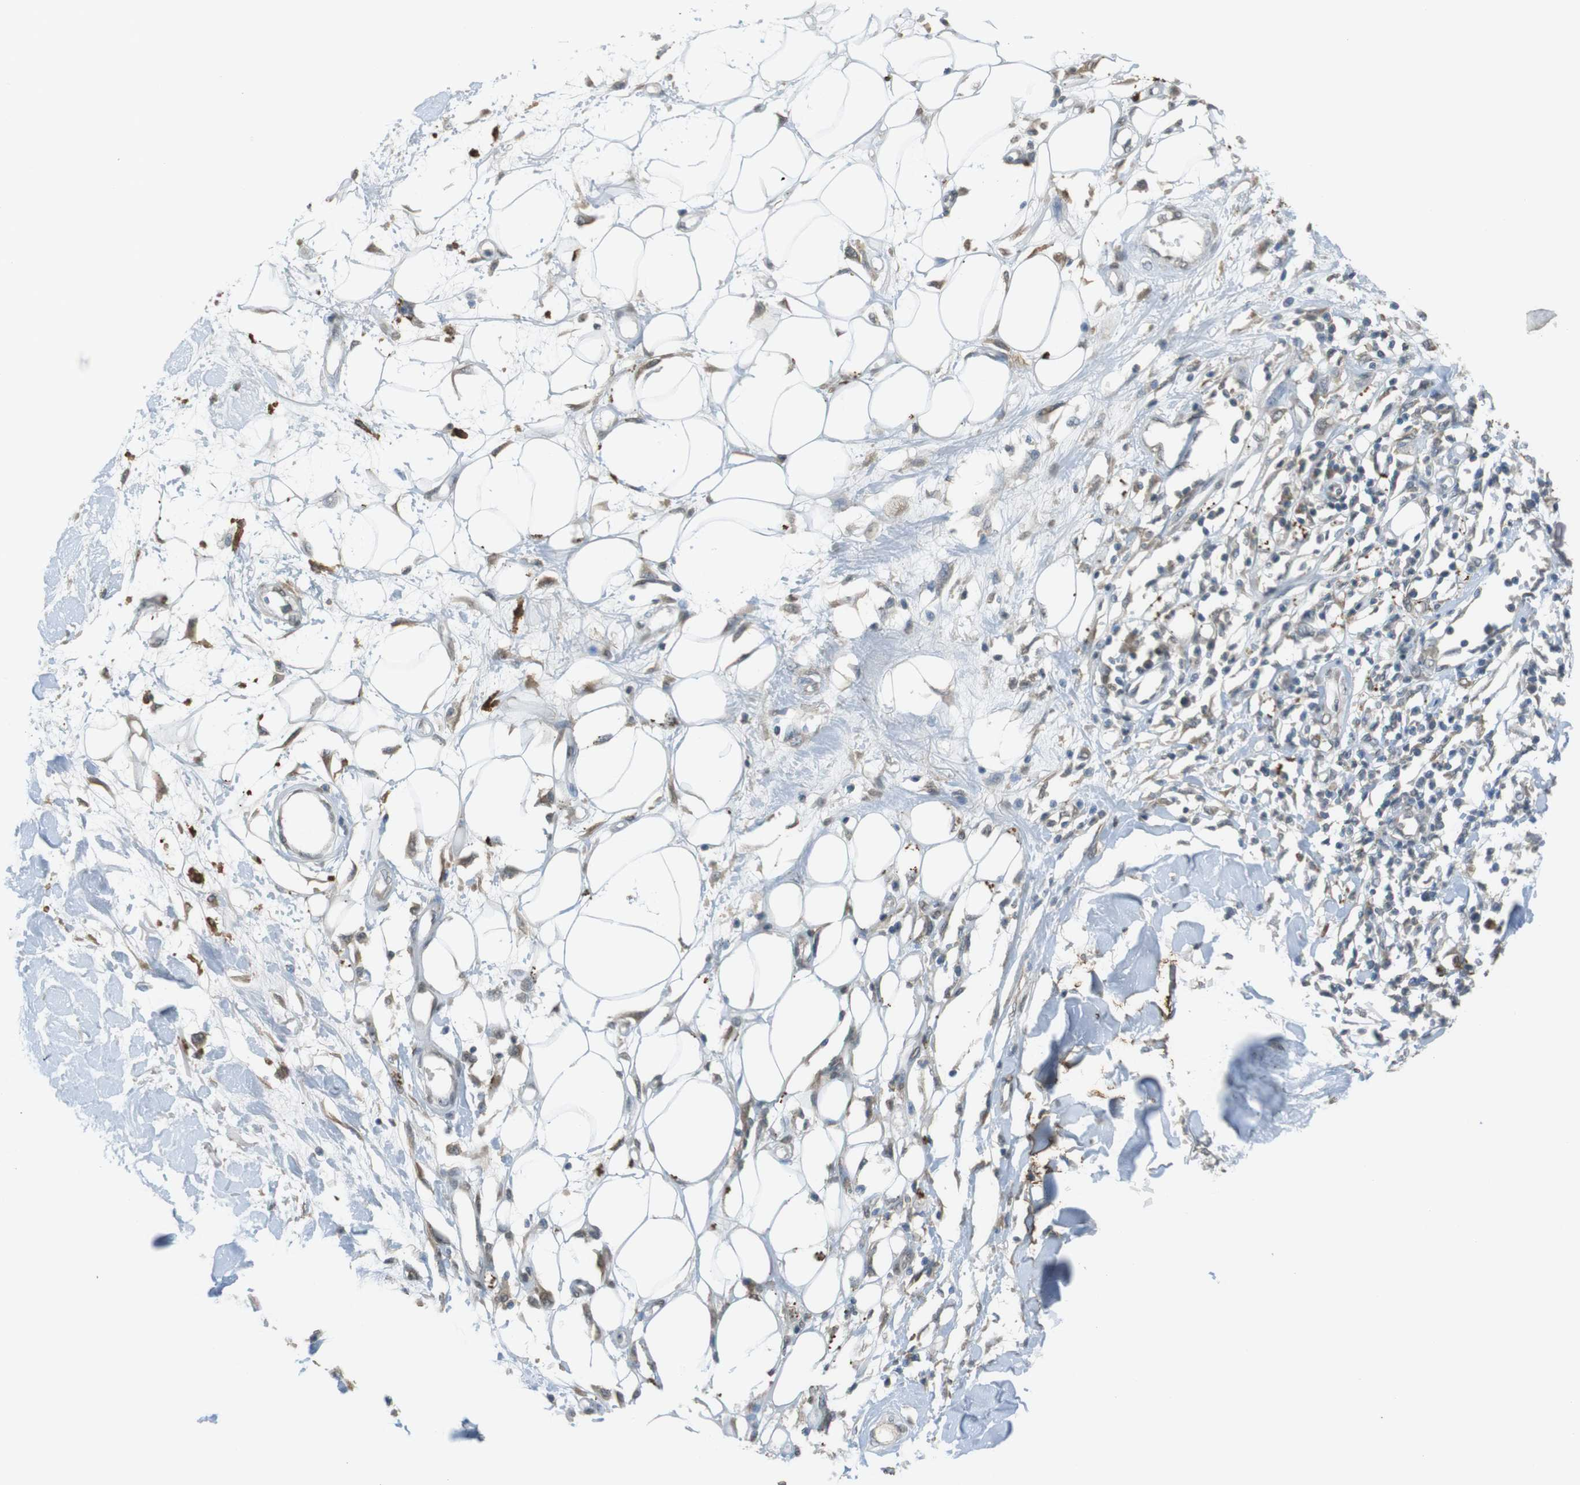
{"staining": {"intensity": "negative", "quantity": "none", "location": "none"}, "tissue": "adipose tissue", "cell_type": "Adipocytes", "image_type": "normal", "snomed": [{"axis": "morphology", "description": "Normal tissue, NOS"}, {"axis": "morphology", "description": "Squamous cell carcinoma, NOS"}, {"axis": "topography", "description": "Skin"}, {"axis": "topography", "description": "Peripheral nerve tissue"}], "caption": "A high-resolution micrograph shows immunohistochemistry (IHC) staining of unremarkable adipose tissue, which shows no significant expression in adipocytes.", "gene": "FZD10", "patient": {"sex": "male", "age": 83}}